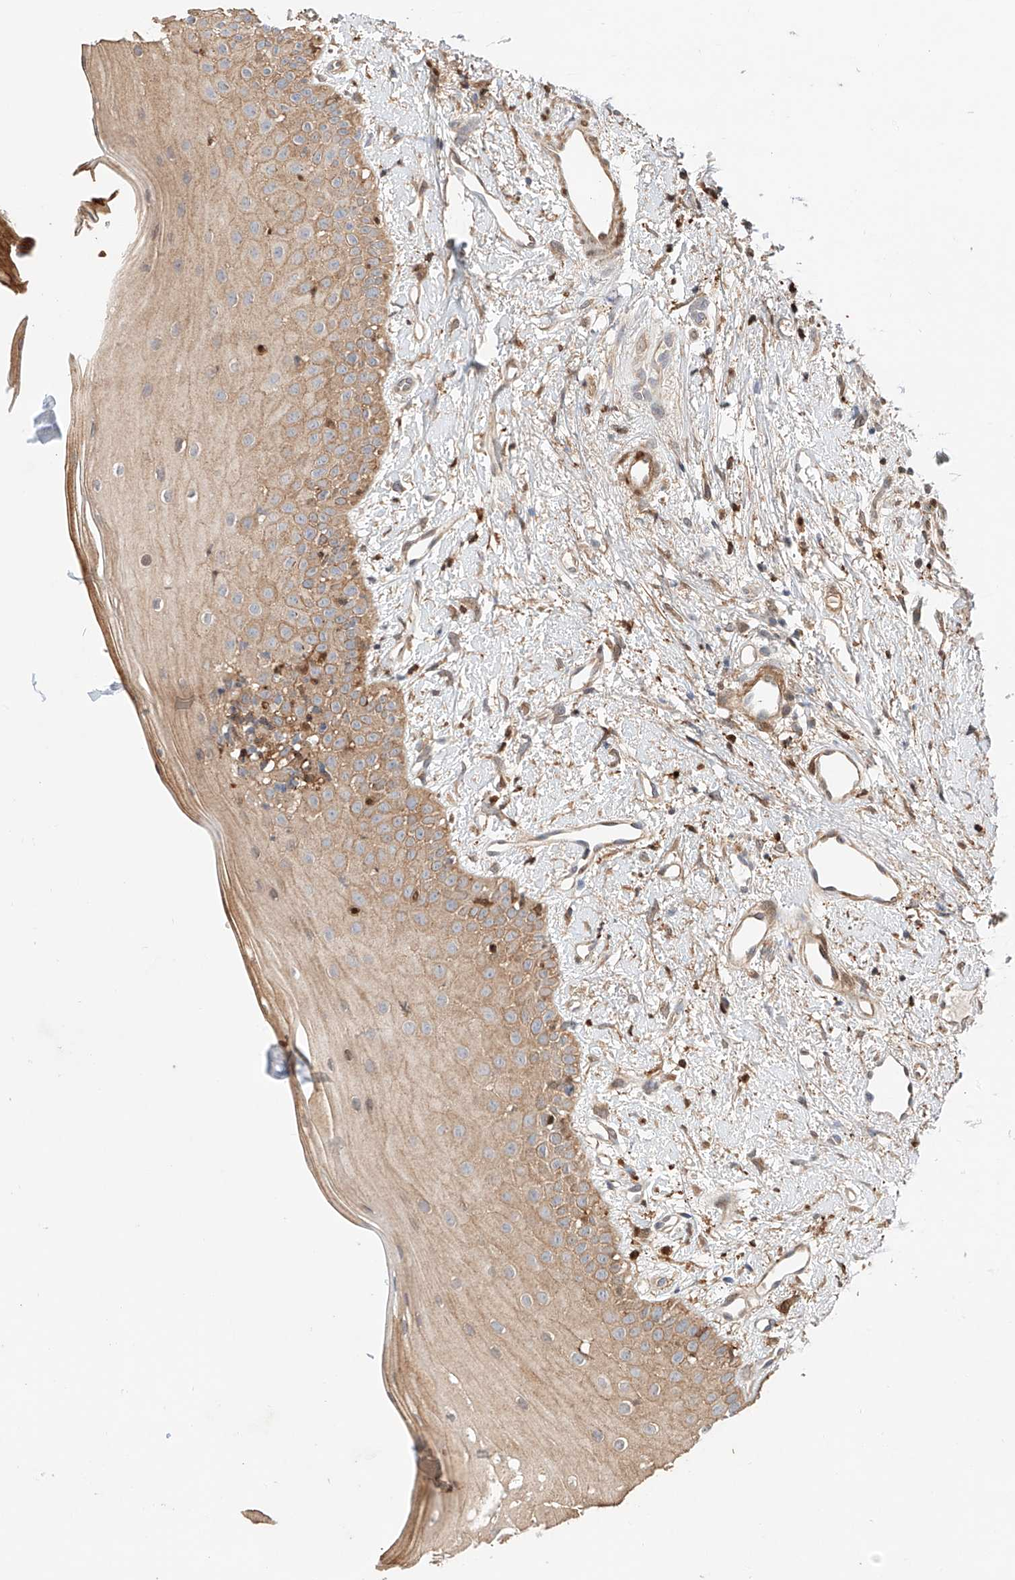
{"staining": {"intensity": "moderate", "quantity": ">75%", "location": "cytoplasmic/membranous"}, "tissue": "oral mucosa", "cell_type": "Squamous epithelial cells", "image_type": "normal", "snomed": [{"axis": "morphology", "description": "Normal tissue, NOS"}, {"axis": "topography", "description": "Oral tissue"}], "caption": "Normal oral mucosa was stained to show a protein in brown. There is medium levels of moderate cytoplasmic/membranous expression in about >75% of squamous epithelial cells. (Brightfield microscopy of DAB IHC at high magnification).", "gene": "IGSF22", "patient": {"sex": "female", "age": 70}}